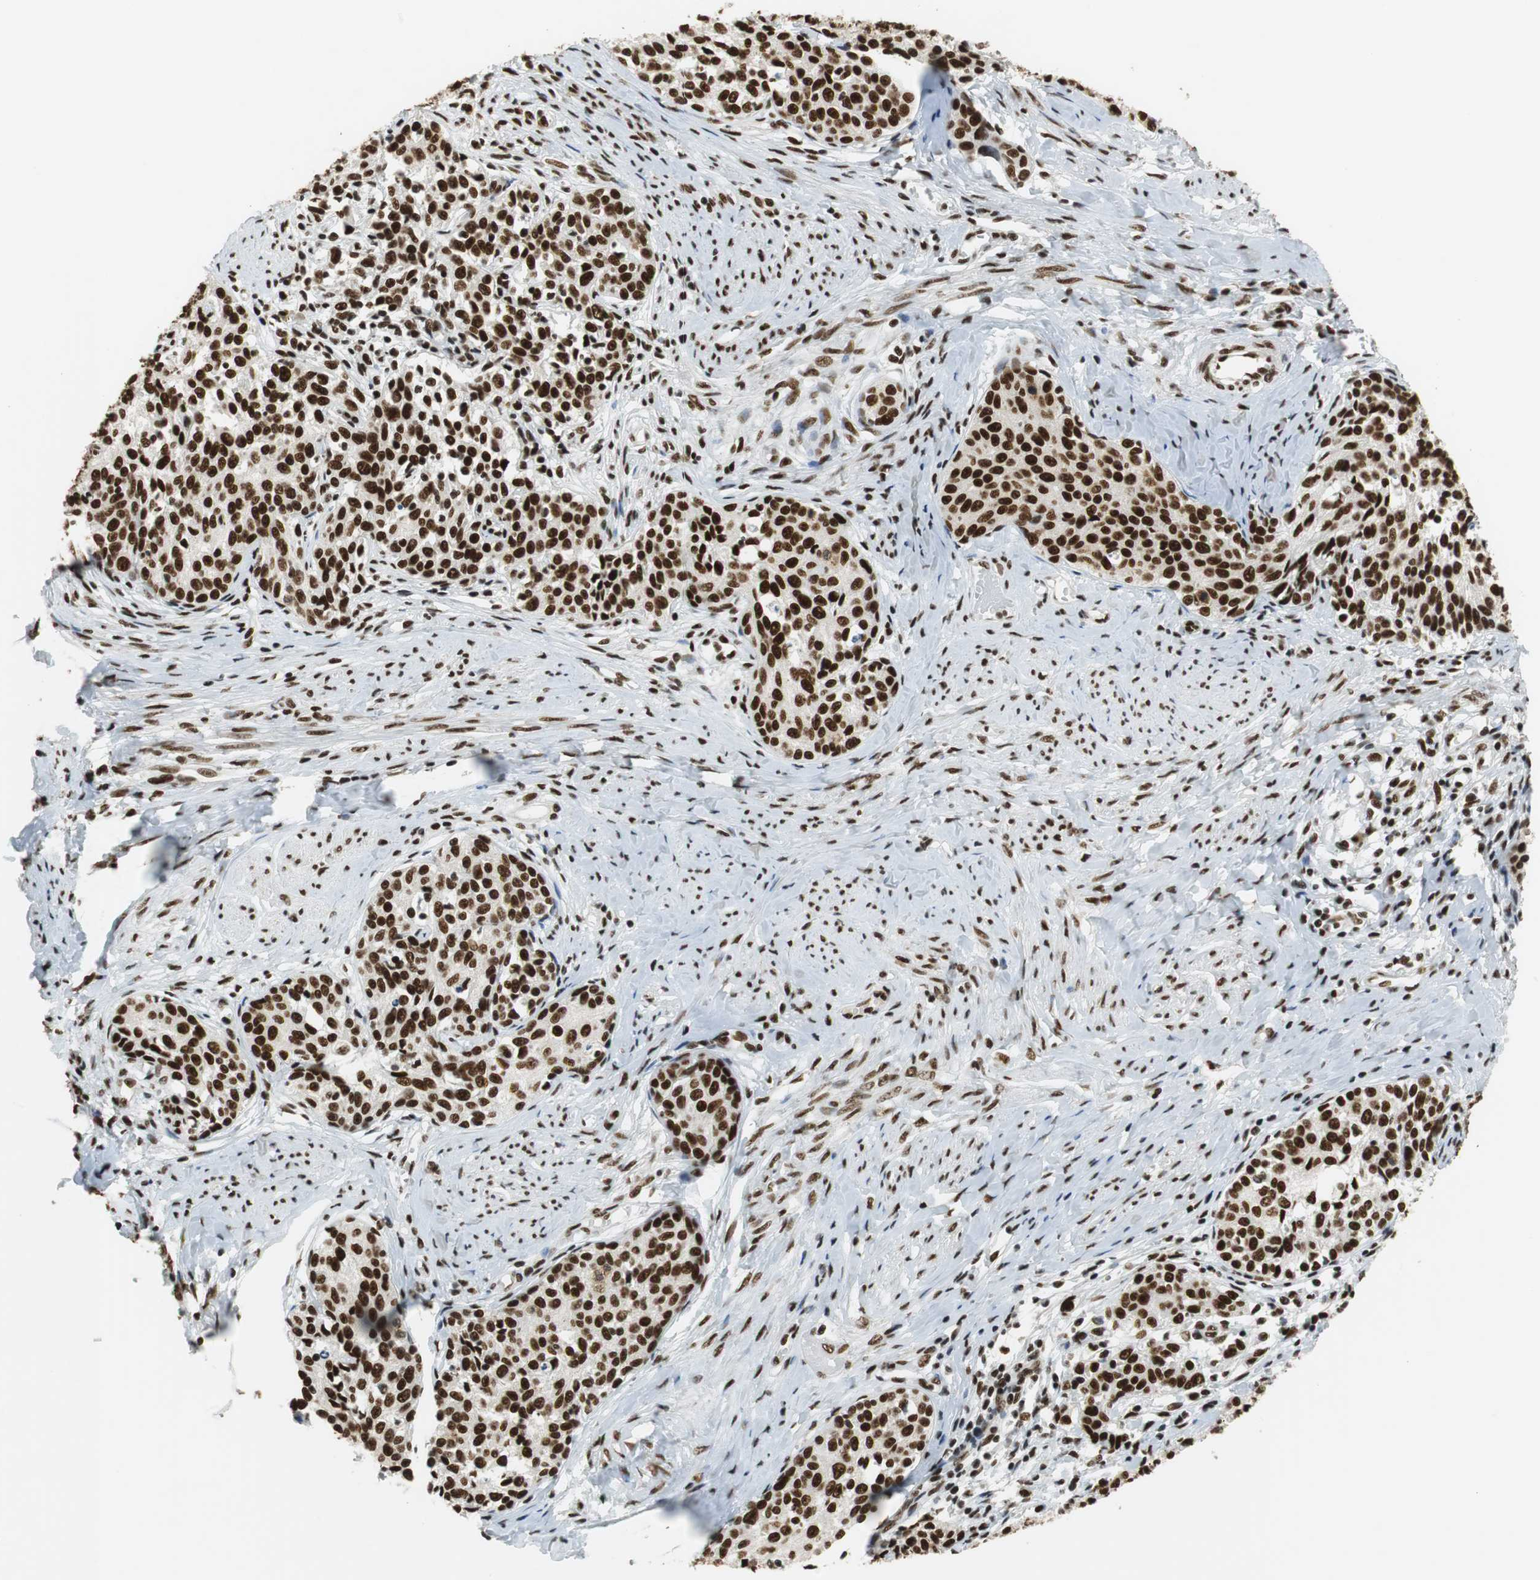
{"staining": {"intensity": "strong", "quantity": ">75%", "location": "nuclear"}, "tissue": "cervical cancer", "cell_type": "Tumor cells", "image_type": "cancer", "snomed": [{"axis": "morphology", "description": "Squamous cell carcinoma, NOS"}, {"axis": "morphology", "description": "Adenocarcinoma, NOS"}, {"axis": "topography", "description": "Cervix"}], "caption": "Immunohistochemistry of human cervical cancer (adenocarcinoma) shows high levels of strong nuclear staining in about >75% of tumor cells.", "gene": "PRKDC", "patient": {"sex": "female", "age": 52}}